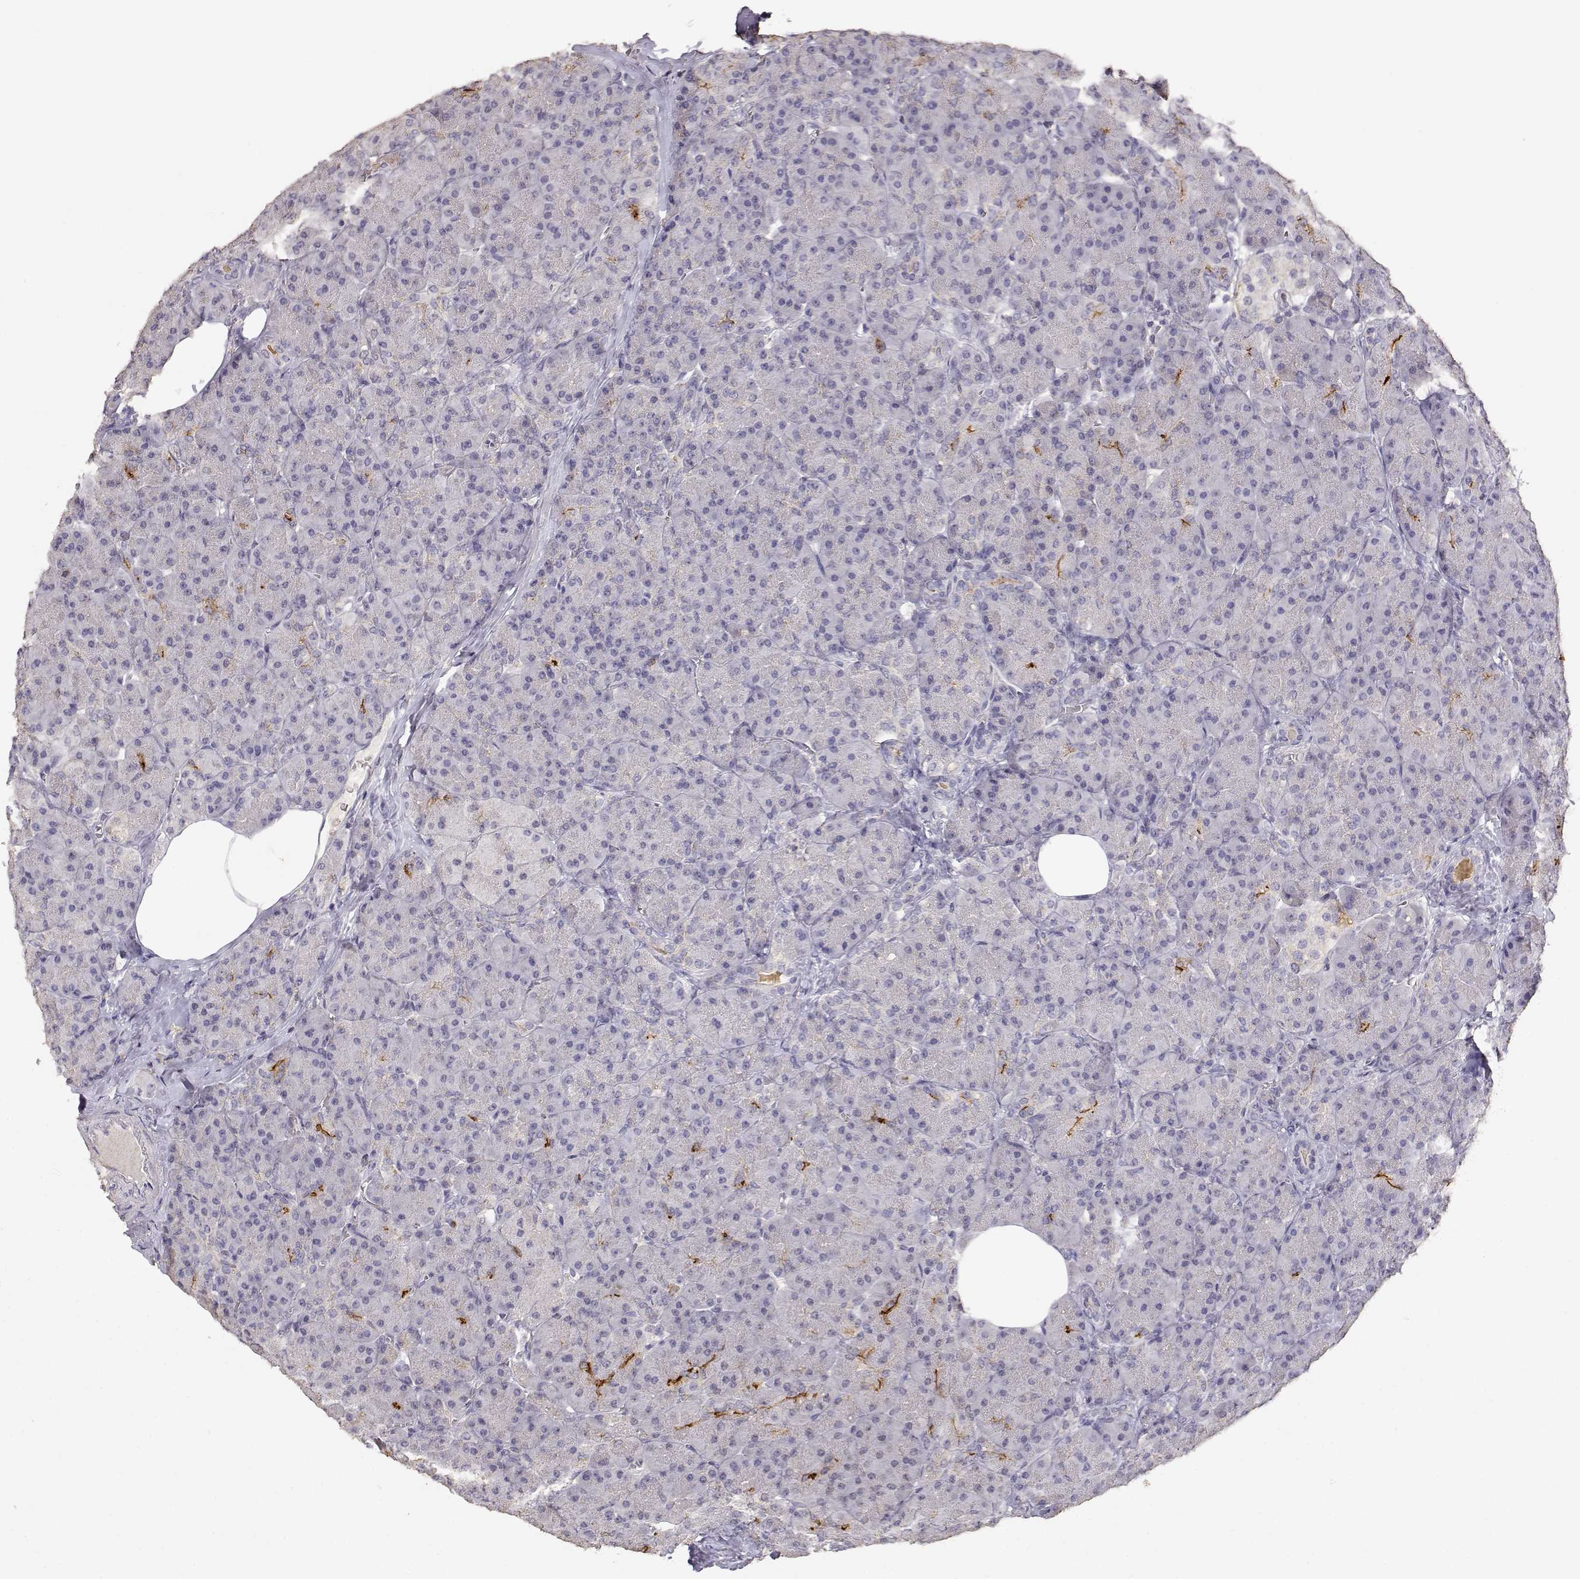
{"staining": {"intensity": "moderate", "quantity": "<25%", "location": "cytoplasmic/membranous"}, "tissue": "pancreas", "cell_type": "Exocrine glandular cells", "image_type": "normal", "snomed": [{"axis": "morphology", "description": "Normal tissue, NOS"}, {"axis": "topography", "description": "Pancreas"}], "caption": "Immunohistochemical staining of benign human pancreas reveals moderate cytoplasmic/membranous protein positivity in approximately <25% of exocrine glandular cells. Immunohistochemistry (ihc) stains the protein of interest in brown and the nuclei are stained blue.", "gene": "TNFRSF10C", "patient": {"sex": "male", "age": 57}}